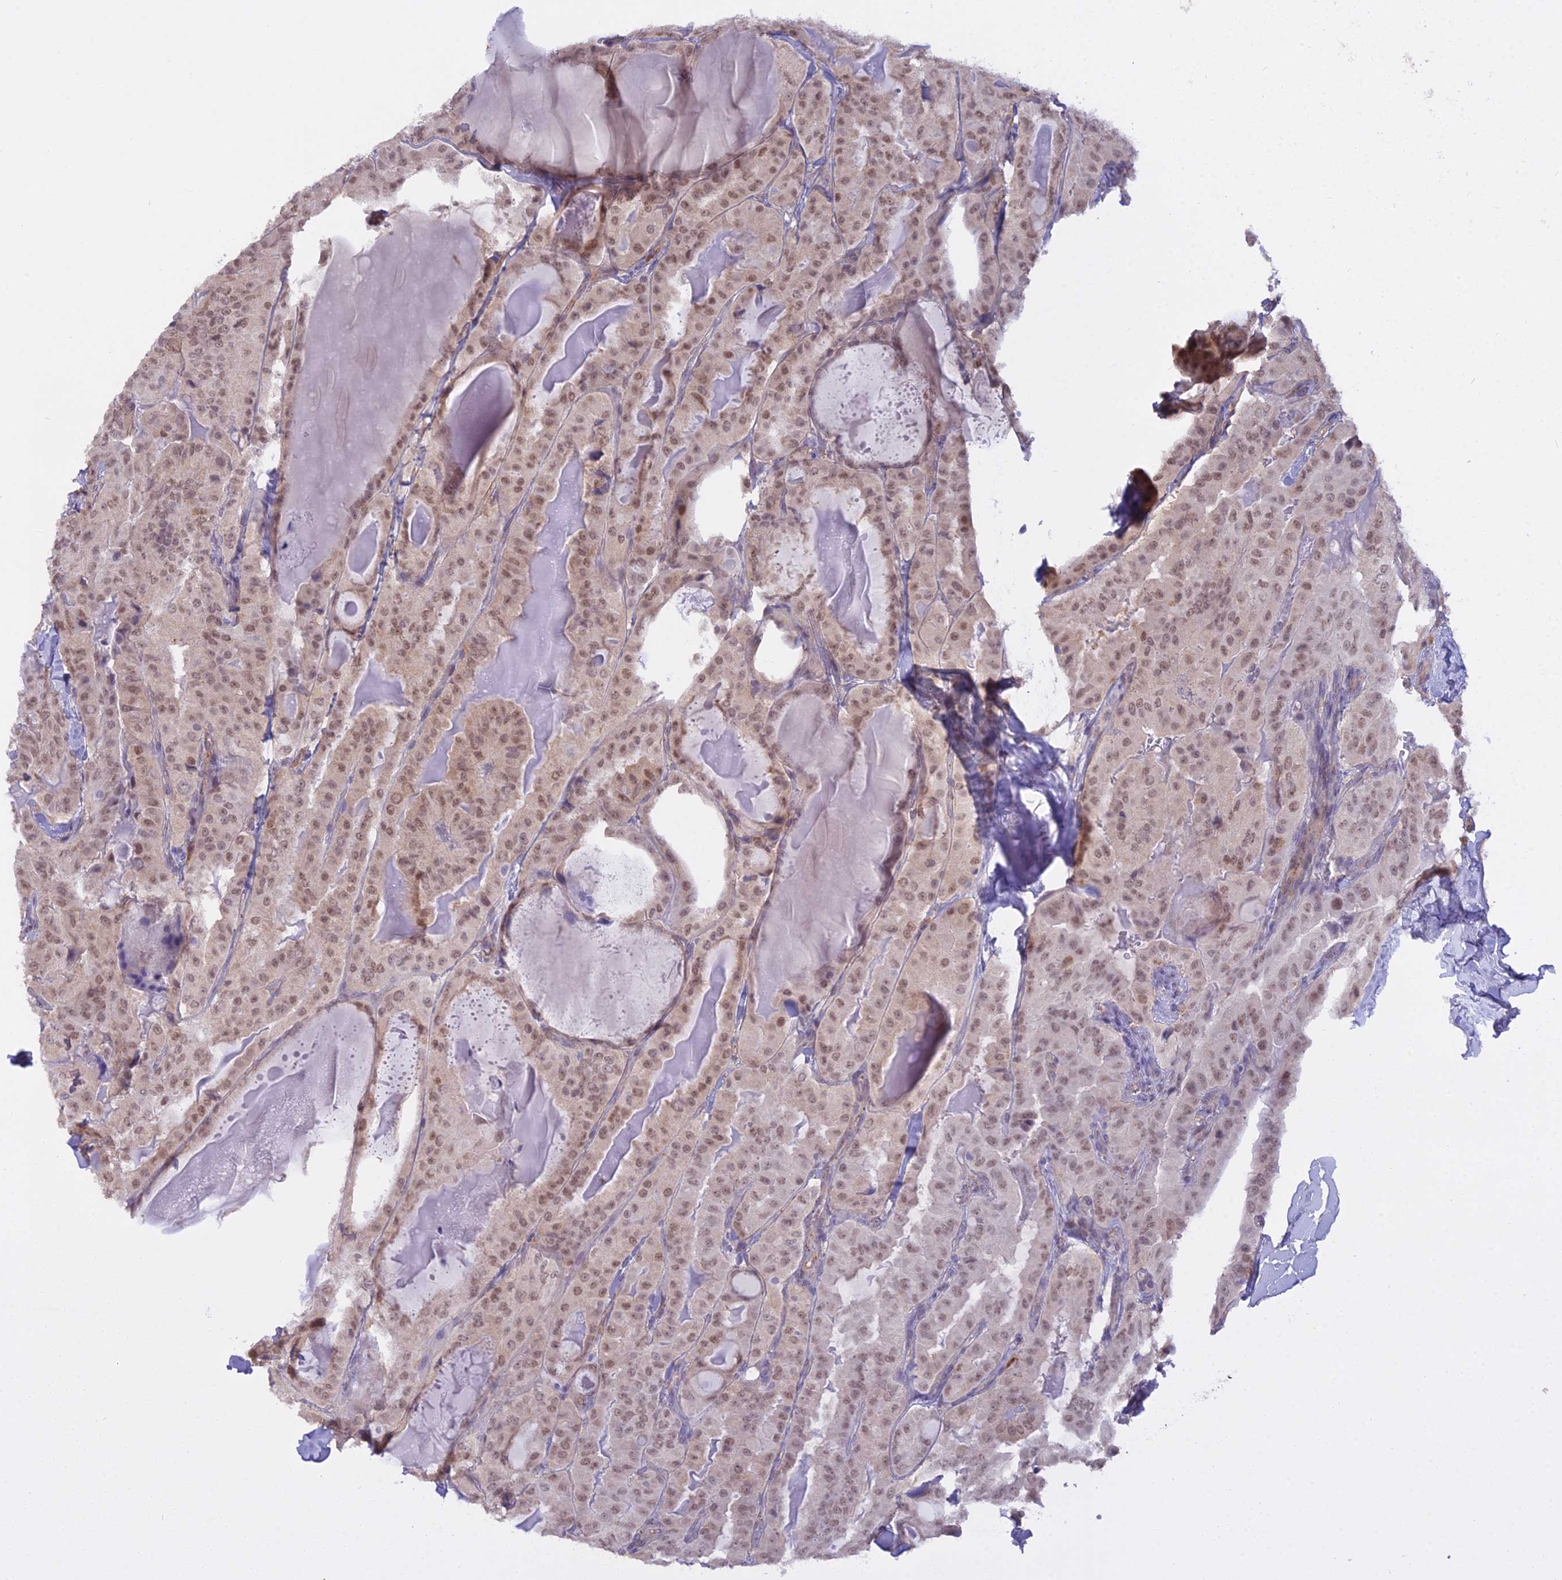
{"staining": {"intensity": "moderate", "quantity": ">75%", "location": "nuclear"}, "tissue": "thyroid cancer", "cell_type": "Tumor cells", "image_type": "cancer", "snomed": [{"axis": "morphology", "description": "Papillary adenocarcinoma, NOS"}, {"axis": "topography", "description": "Thyroid gland"}], "caption": "IHC of thyroid papillary adenocarcinoma demonstrates medium levels of moderate nuclear expression in about >75% of tumor cells. Nuclei are stained in blue.", "gene": "BLNK", "patient": {"sex": "female", "age": 68}}